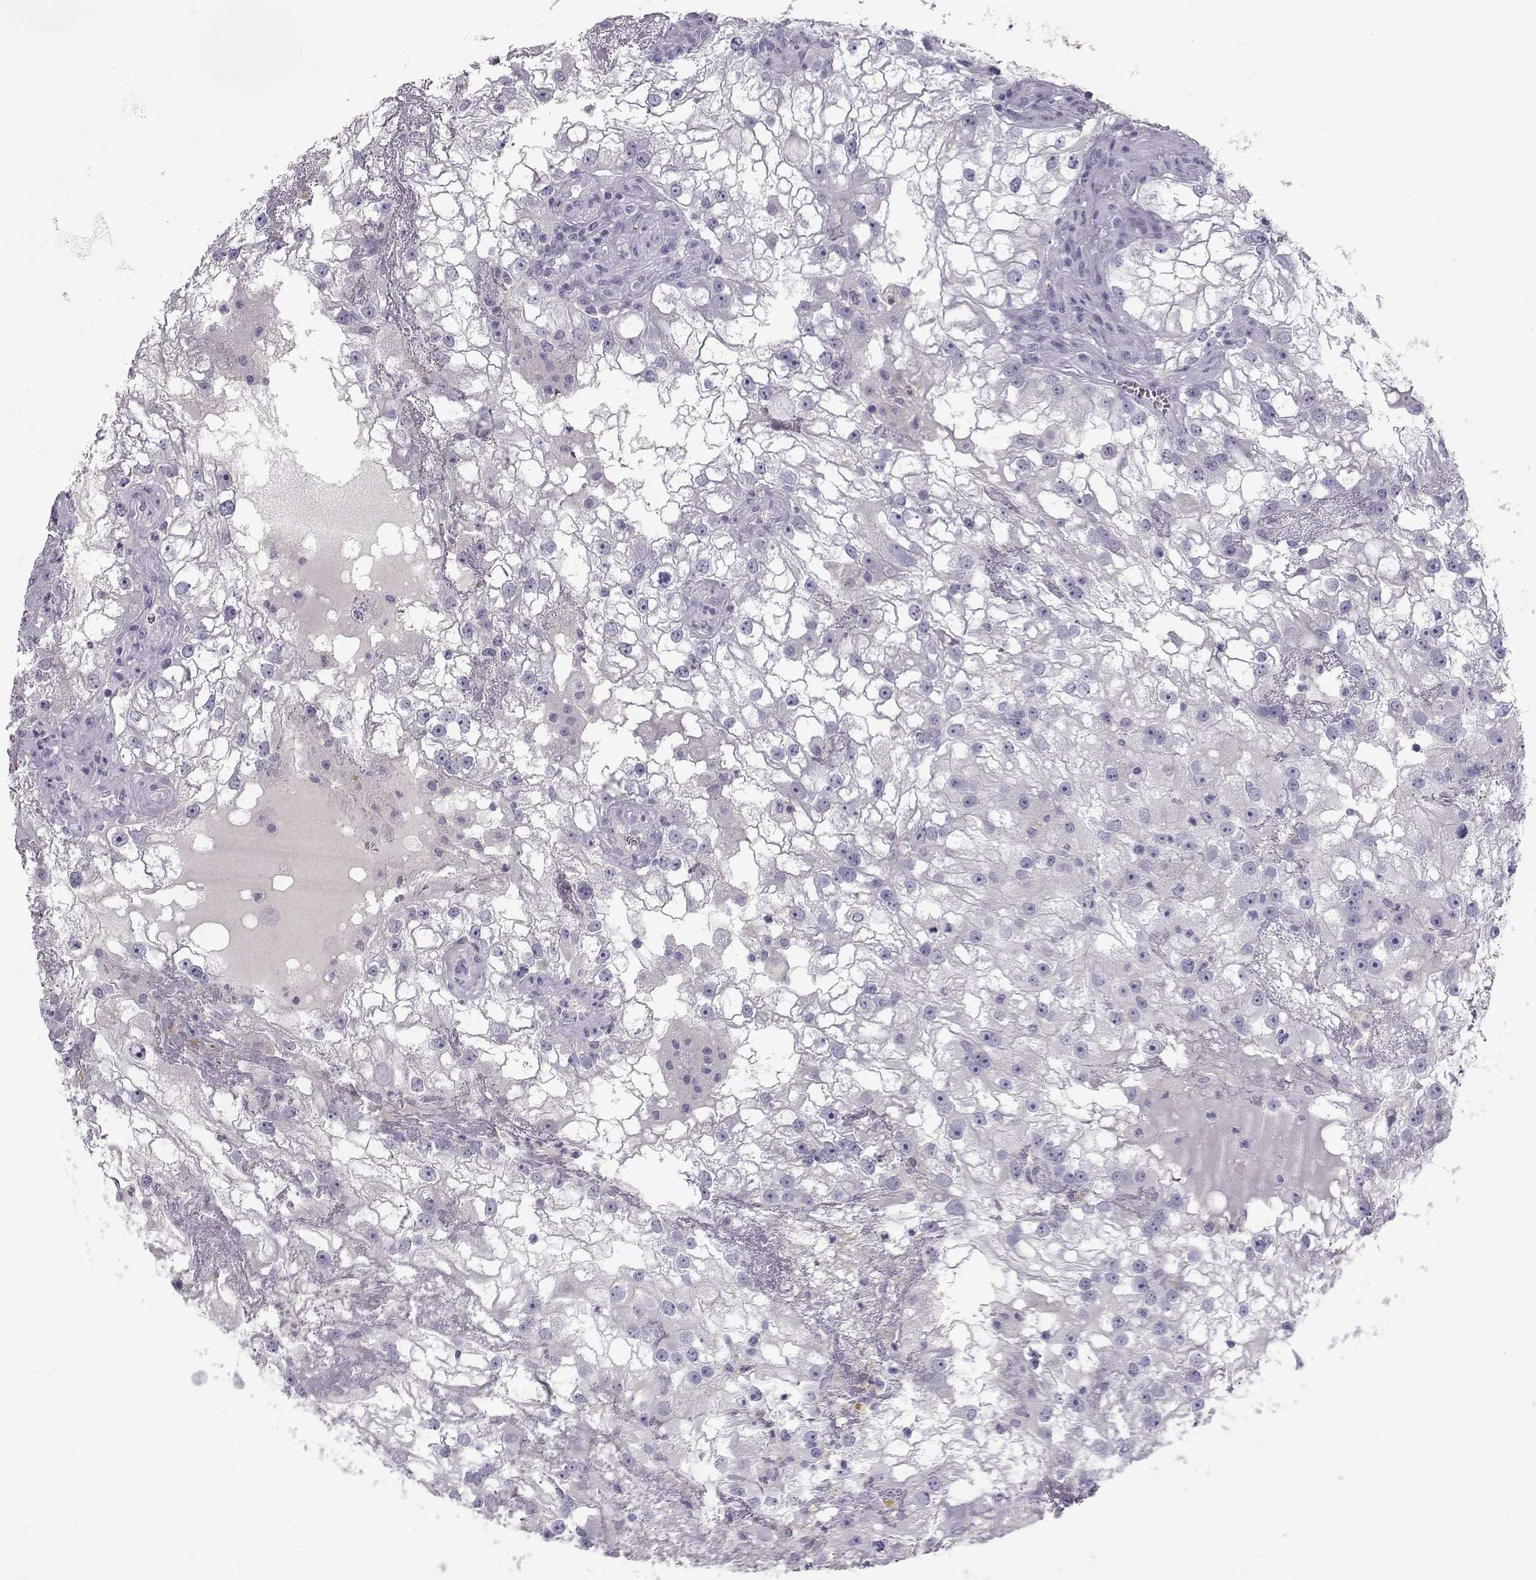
{"staining": {"intensity": "negative", "quantity": "none", "location": "none"}, "tissue": "renal cancer", "cell_type": "Tumor cells", "image_type": "cancer", "snomed": [{"axis": "morphology", "description": "Adenocarcinoma, NOS"}, {"axis": "topography", "description": "Kidney"}], "caption": "The immunohistochemistry photomicrograph has no significant expression in tumor cells of renal cancer (adenocarcinoma) tissue.", "gene": "GPR26", "patient": {"sex": "male", "age": 59}}